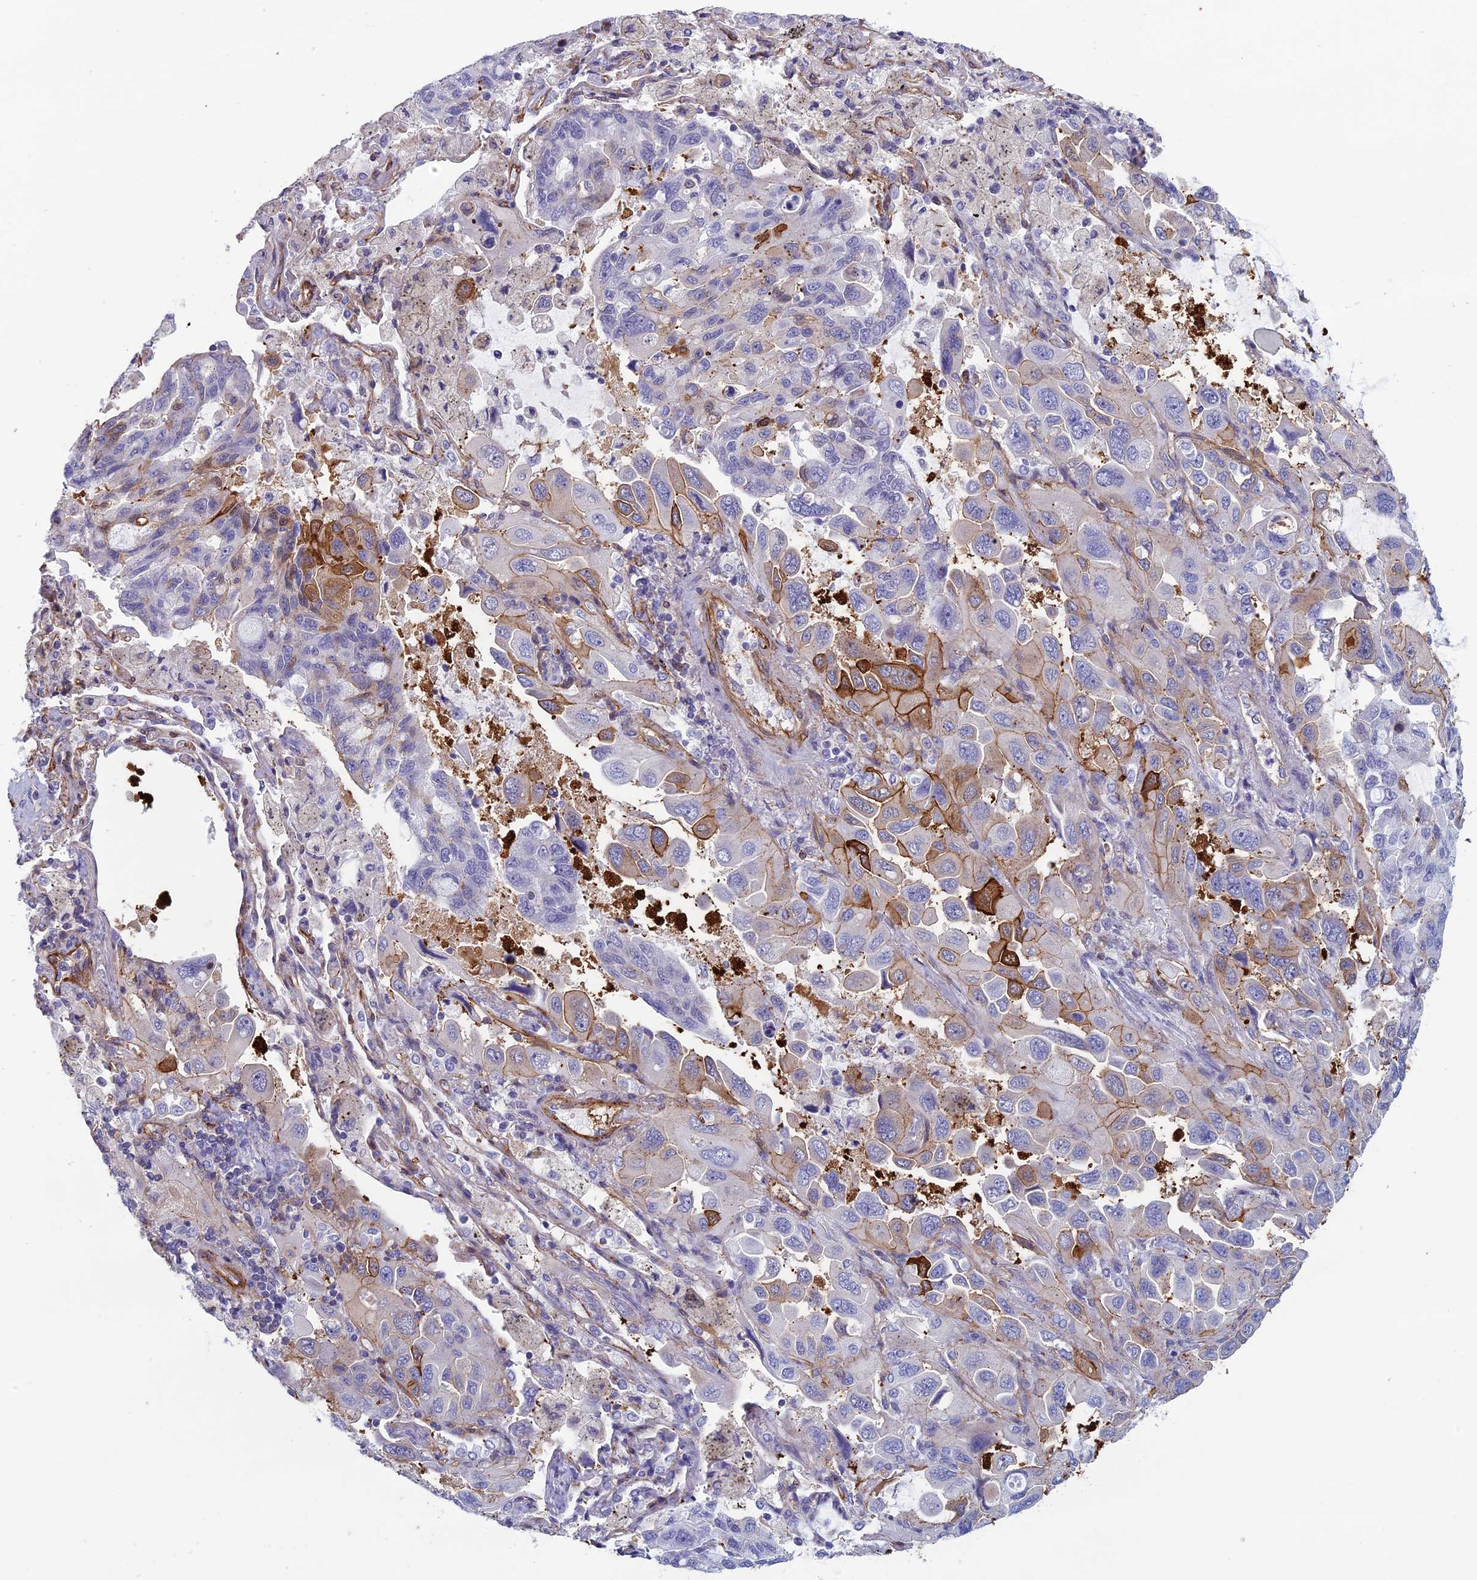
{"staining": {"intensity": "moderate", "quantity": "<25%", "location": "cytoplasmic/membranous"}, "tissue": "lung cancer", "cell_type": "Tumor cells", "image_type": "cancer", "snomed": [{"axis": "morphology", "description": "Adenocarcinoma, NOS"}, {"axis": "topography", "description": "Lung"}], "caption": "The immunohistochemical stain labels moderate cytoplasmic/membranous staining in tumor cells of lung adenocarcinoma tissue.", "gene": "ANGPTL2", "patient": {"sex": "male", "age": 64}}